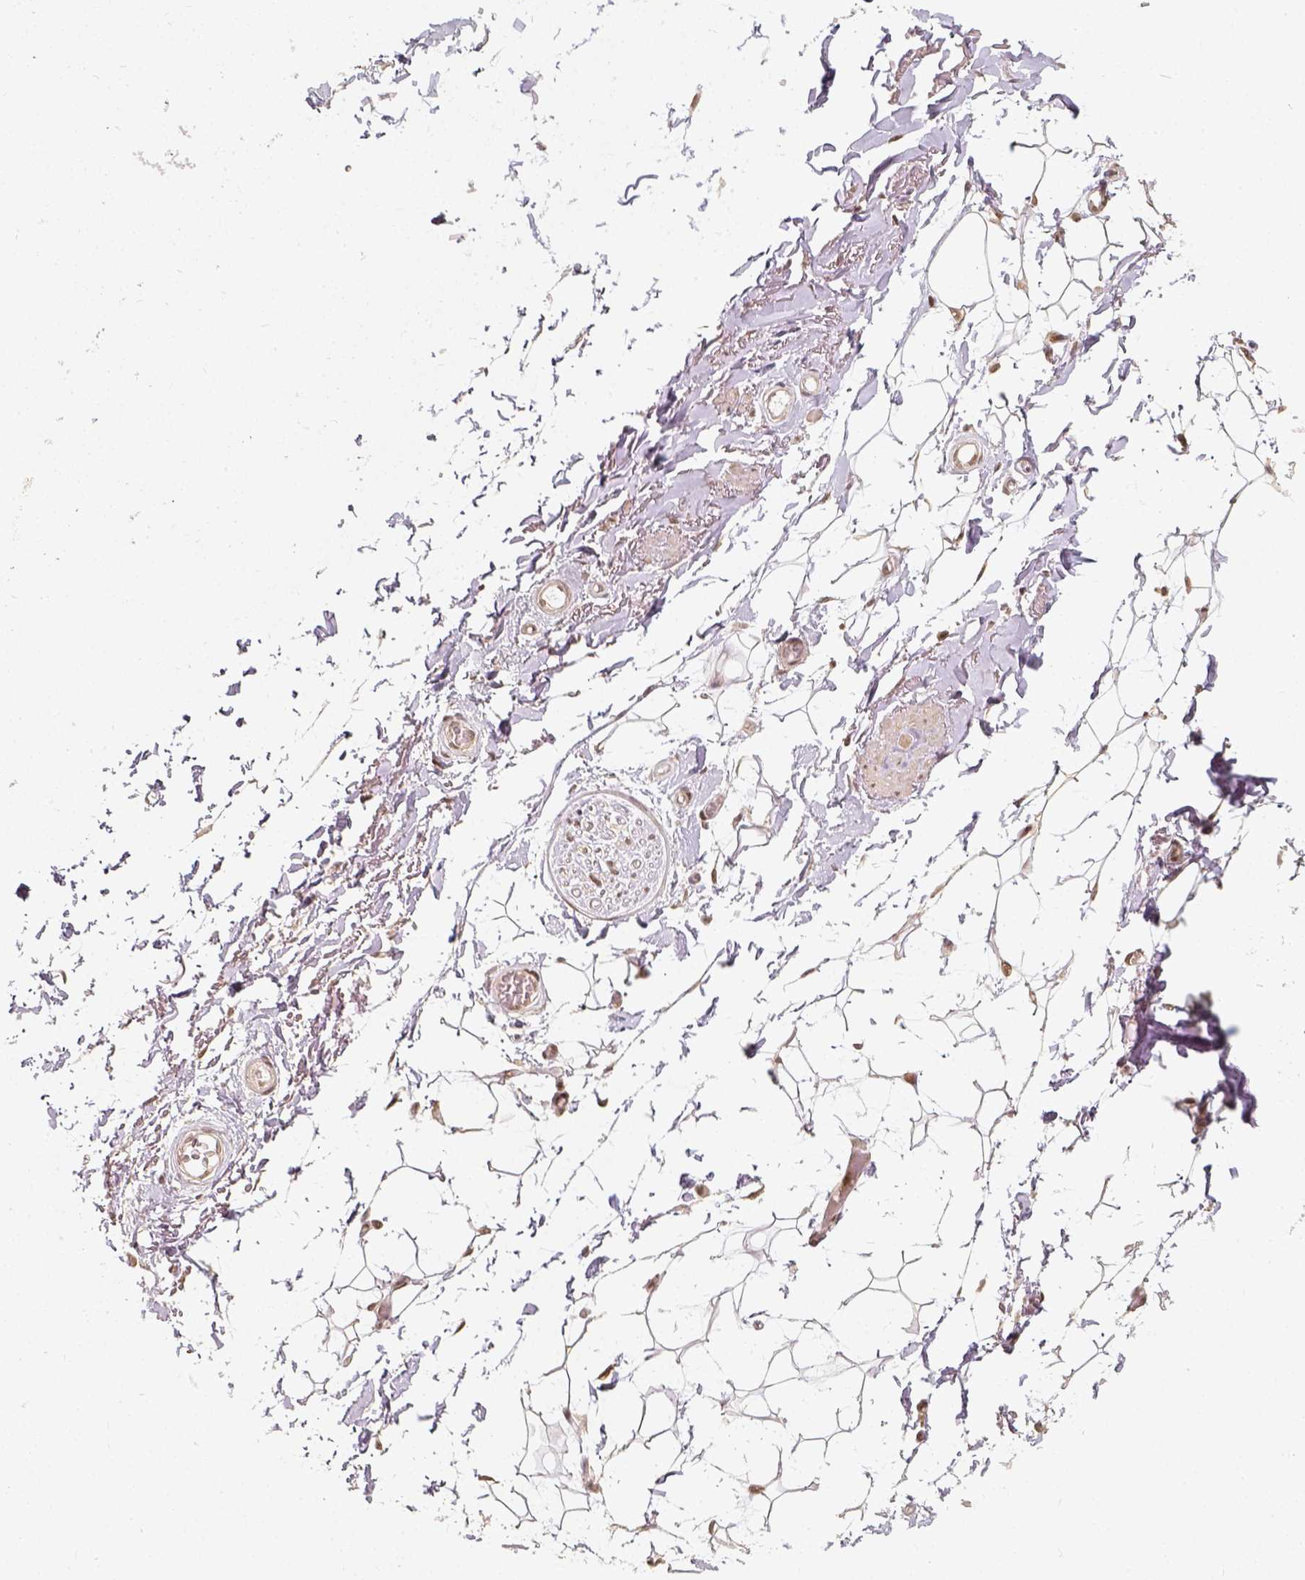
{"staining": {"intensity": "weak", "quantity": ">75%", "location": "cytoplasmic/membranous"}, "tissue": "adipose tissue", "cell_type": "Adipocytes", "image_type": "normal", "snomed": [{"axis": "morphology", "description": "Normal tissue, NOS"}, {"axis": "topography", "description": "Anal"}, {"axis": "topography", "description": "Peripheral nerve tissue"}], "caption": "Adipocytes demonstrate weak cytoplasmic/membranous expression in approximately >75% of cells in normal adipose tissue. (Brightfield microscopy of DAB IHC at high magnification).", "gene": "ZMAT3", "patient": {"sex": "male", "age": 53}}